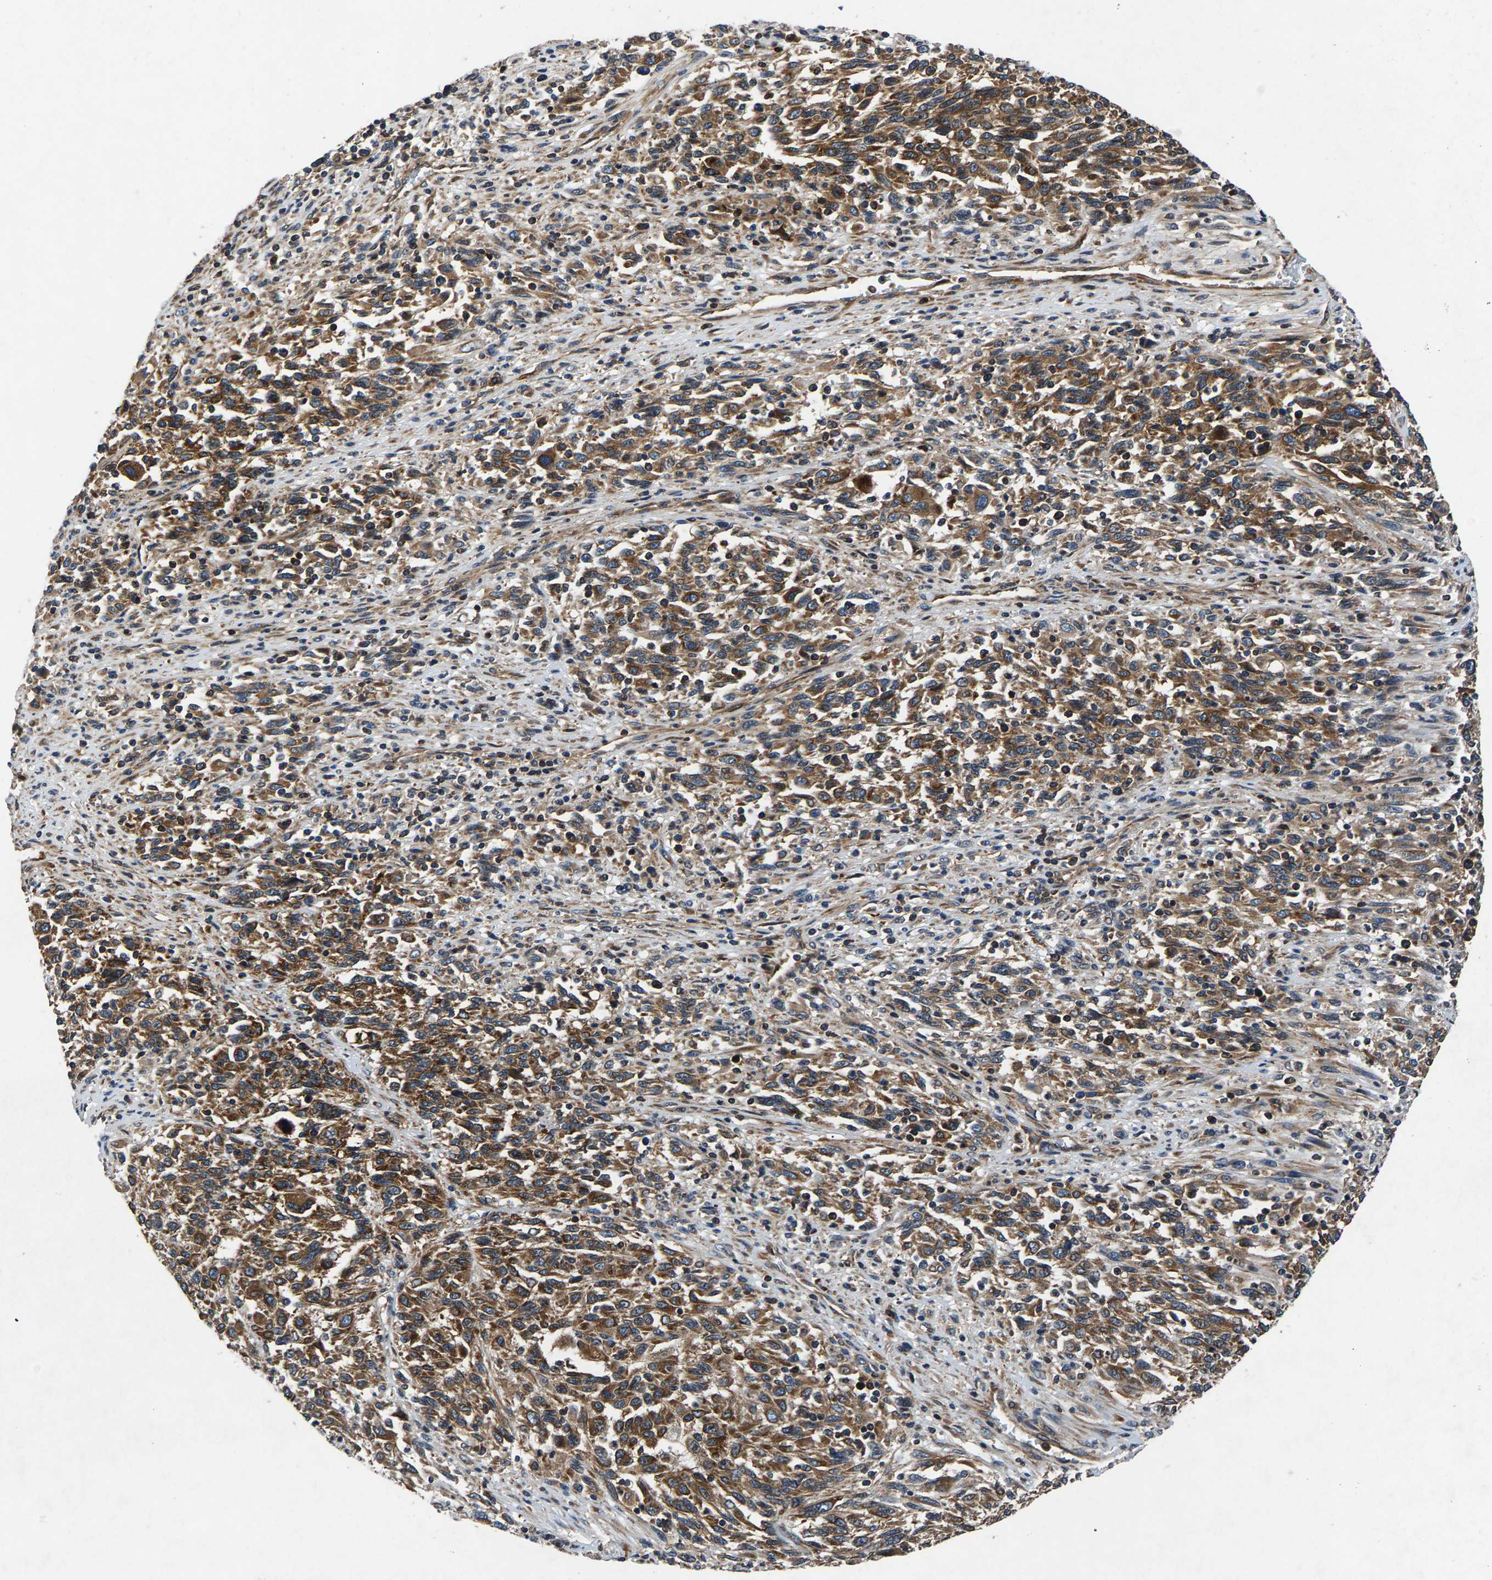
{"staining": {"intensity": "moderate", "quantity": ">75%", "location": "cytoplasmic/membranous"}, "tissue": "melanoma", "cell_type": "Tumor cells", "image_type": "cancer", "snomed": [{"axis": "morphology", "description": "Malignant melanoma, Metastatic site"}, {"axis": "topography", "description": "Lymph node"}], "caption": "A brown stain labels moderate cytoplasmic/membranous positivity of a protein in melanoma tumor cells. Nuclei are stained in blue.", "gene": "LPCAT1", "patient": {"sex": "male", "age": 61}}